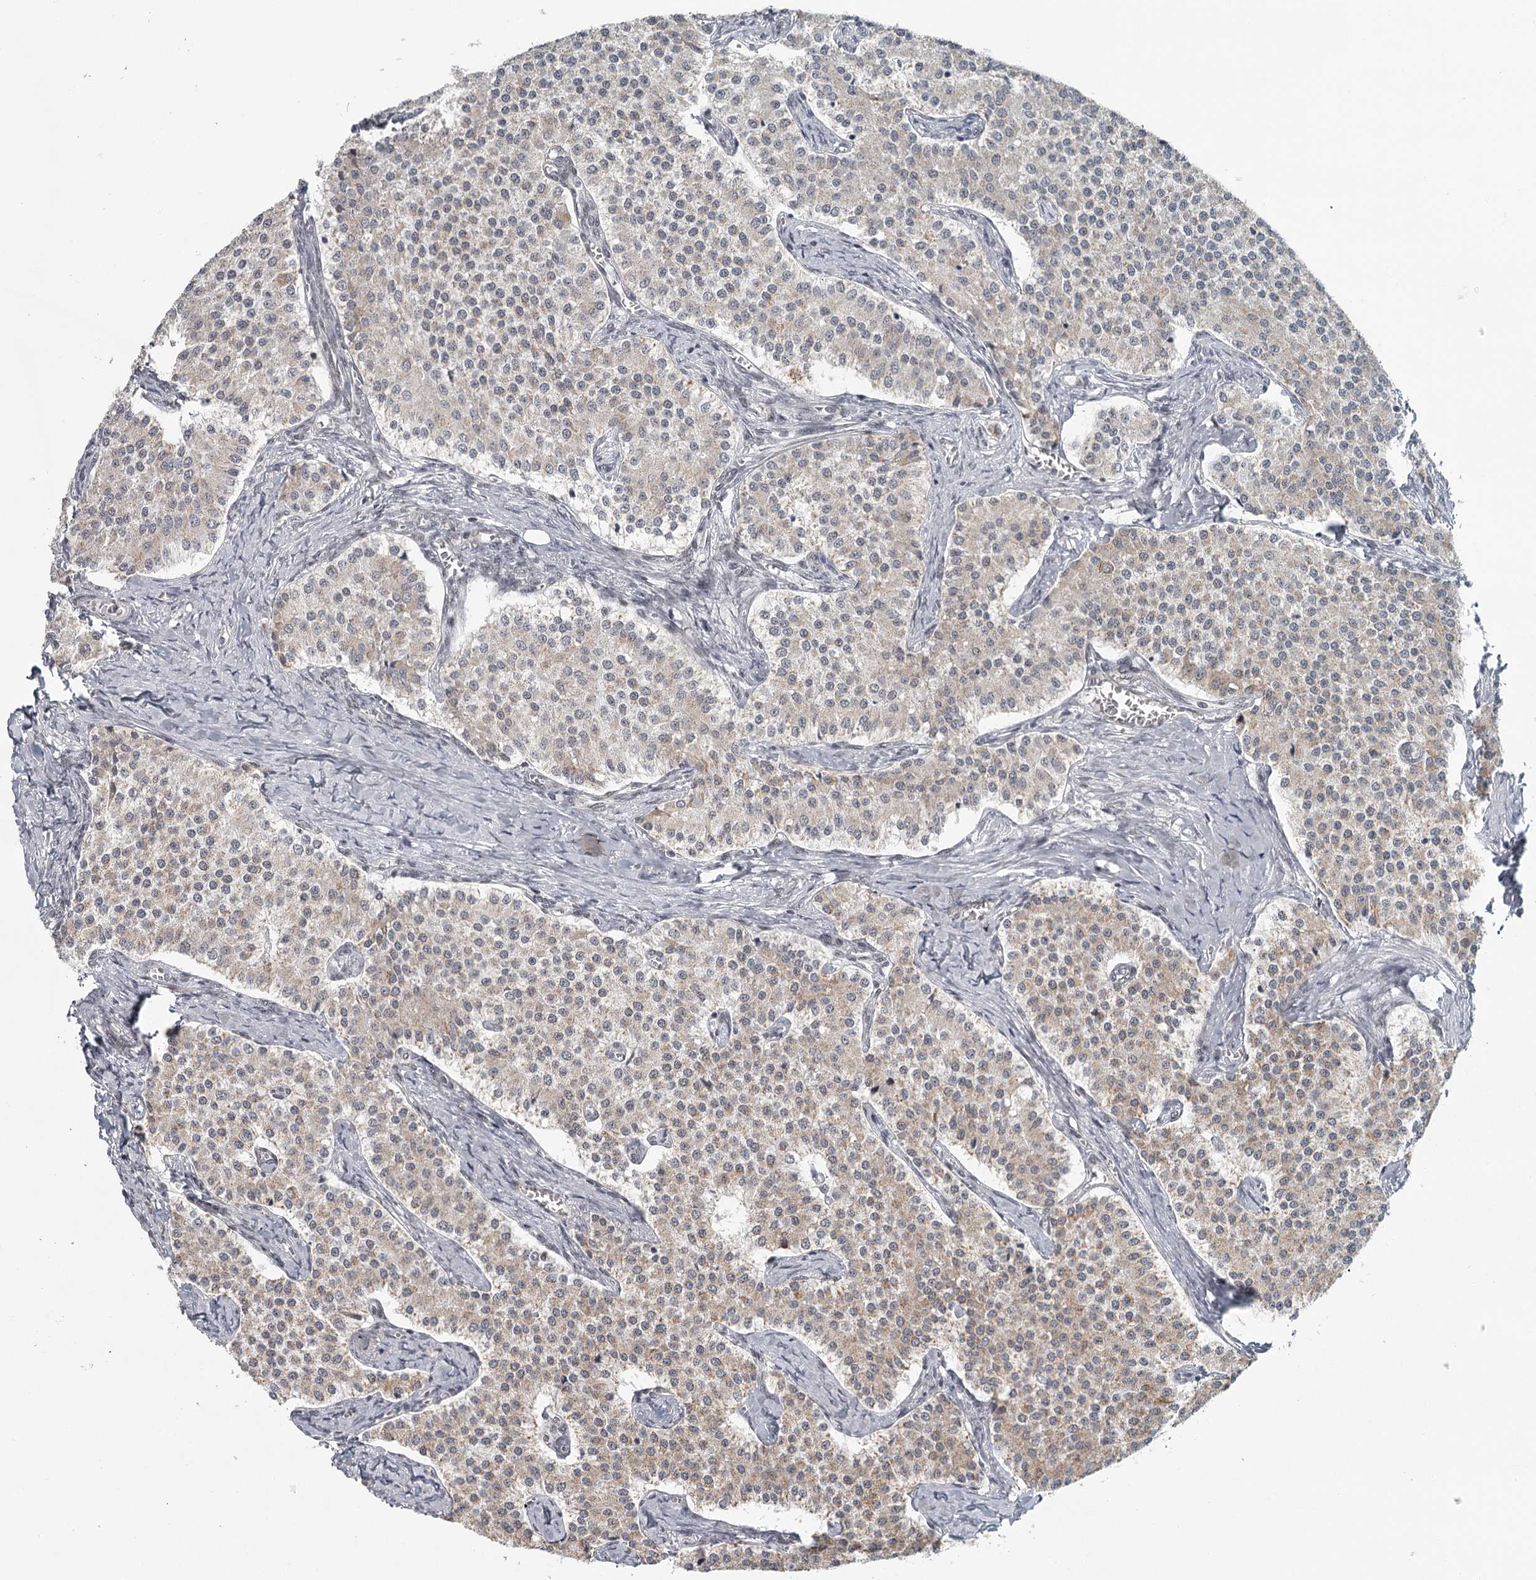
{"staining": {"intensity": "weak", "quantity": ">75%", "location": "cytoplasmic/membranous,nuclear"}, "tissue": "carcinoid", "cell_type": "Tumor cells", "image_type": "cancer", "snomed": [{"axis": "morphology", "description": "Carcinoid, malignant, NOS"}, {"axis": "topography", "description": "Colon"}], "caption": "Tumor cells reveal weak cytoplasmic/membranous and nuclear positivity in approximately >75% of cells in carcinoid.", "gene": "FAM13C", "patient": {"sex": "female", "age": 52}}